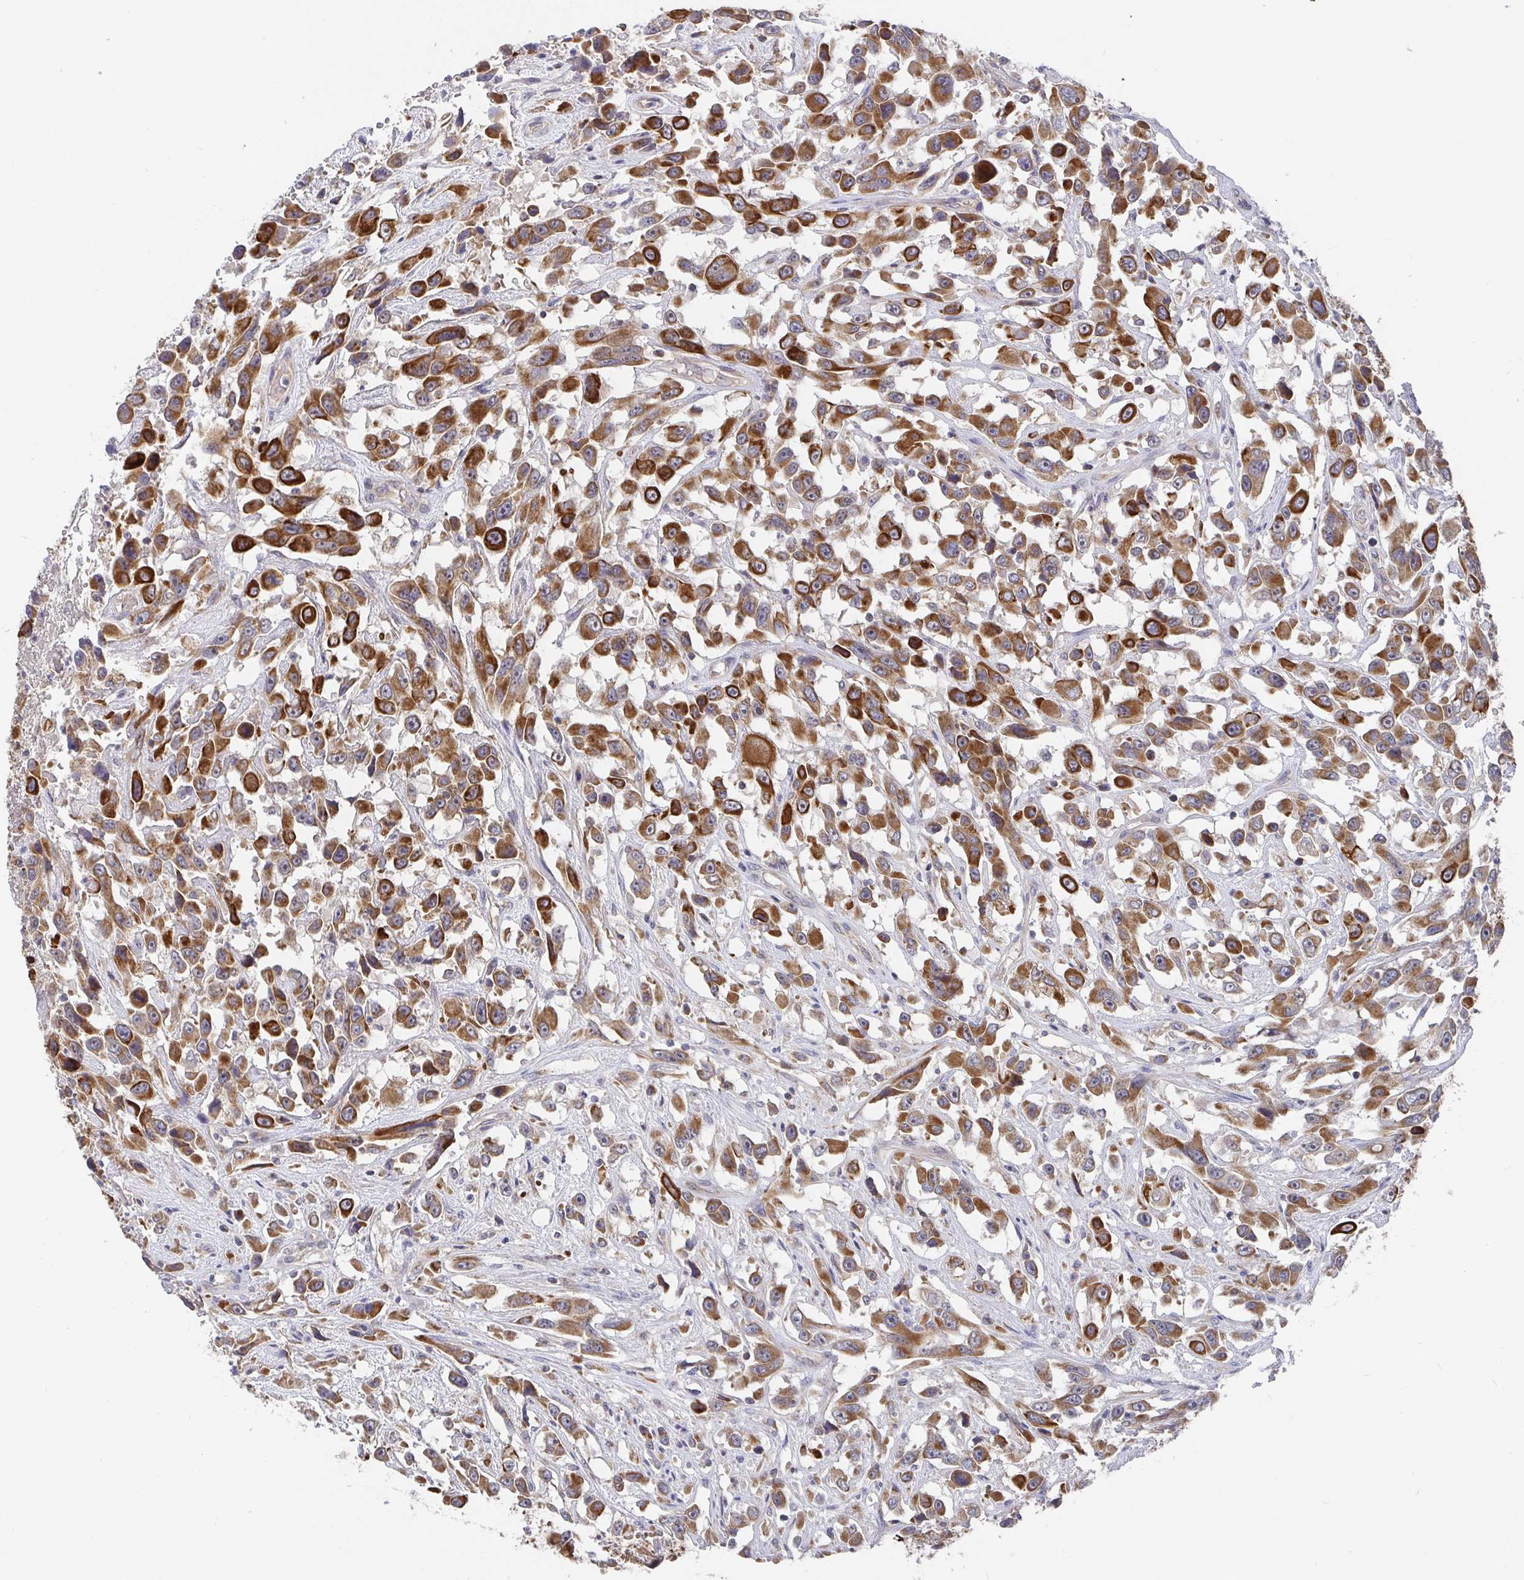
{"staining": {"intensity": "strong", "quantity": ">75%", "location": "cytoplasmic/membranous"}, "tissue": "urothelial cancer", "cell_type": "Tumor cells", "image_type": "cancer", "snomed": [{"axis": "morphology", "description": "Urothelial carcinoma, High grade"}, {"axis": "topography", "description": "Urinary bladder"}], "caption": "Immunohistochemical staining of high-grade urothelial carcinoma demonstrates strong cytoplasmic/membranous protein staining in approximately >75% of tumor cells.", "gene": "PDF", "patient": {"sex": "male", "age": 53}}